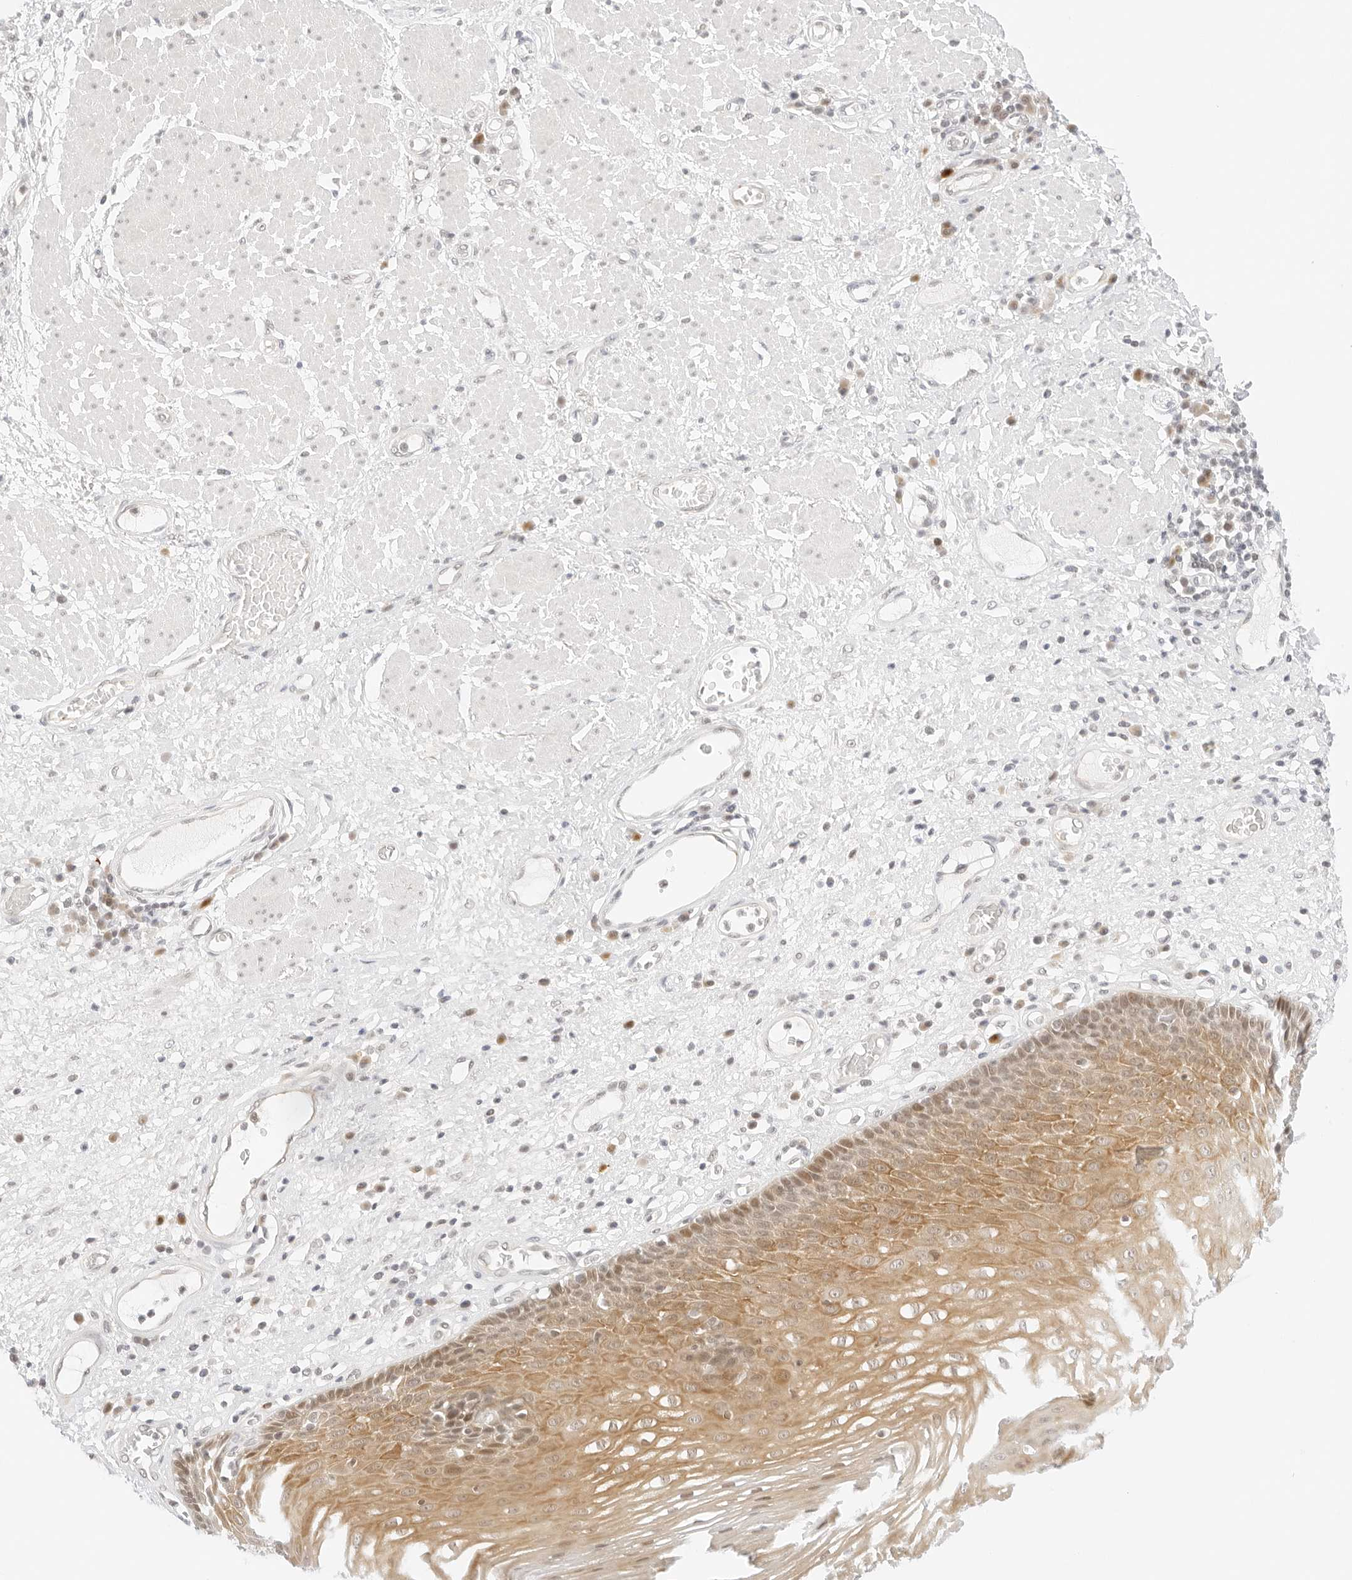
{"staining": {"intensity": "moderate", "quantity": ">75%", "location": "cytoplasmic/membranous,nuclear"}, "tissue": "esophagus", "cell_type": "Squamous epithelial cells", "image_type": "normal", "snomed": [{"axis": "morphology", "description": "Normal tissue, NOS"}, {"axis": "morphology", "description": "Adenocarcinoma, NOS"}, {"axis": "topography", "description": "Esophagus"}], "caption": "Esophagus stained with DAB immunohistochemistry (IHC) demonstrates medium levels of moderate cytoplasmic/membranous,nuclear staining in approximately >75% of squamous epithelial cells. The protein of interest is shown in brown color, while the nuclei are stained blue.", "gene": "POLR3C", "patient": {"sex": "male", "age": 62}}